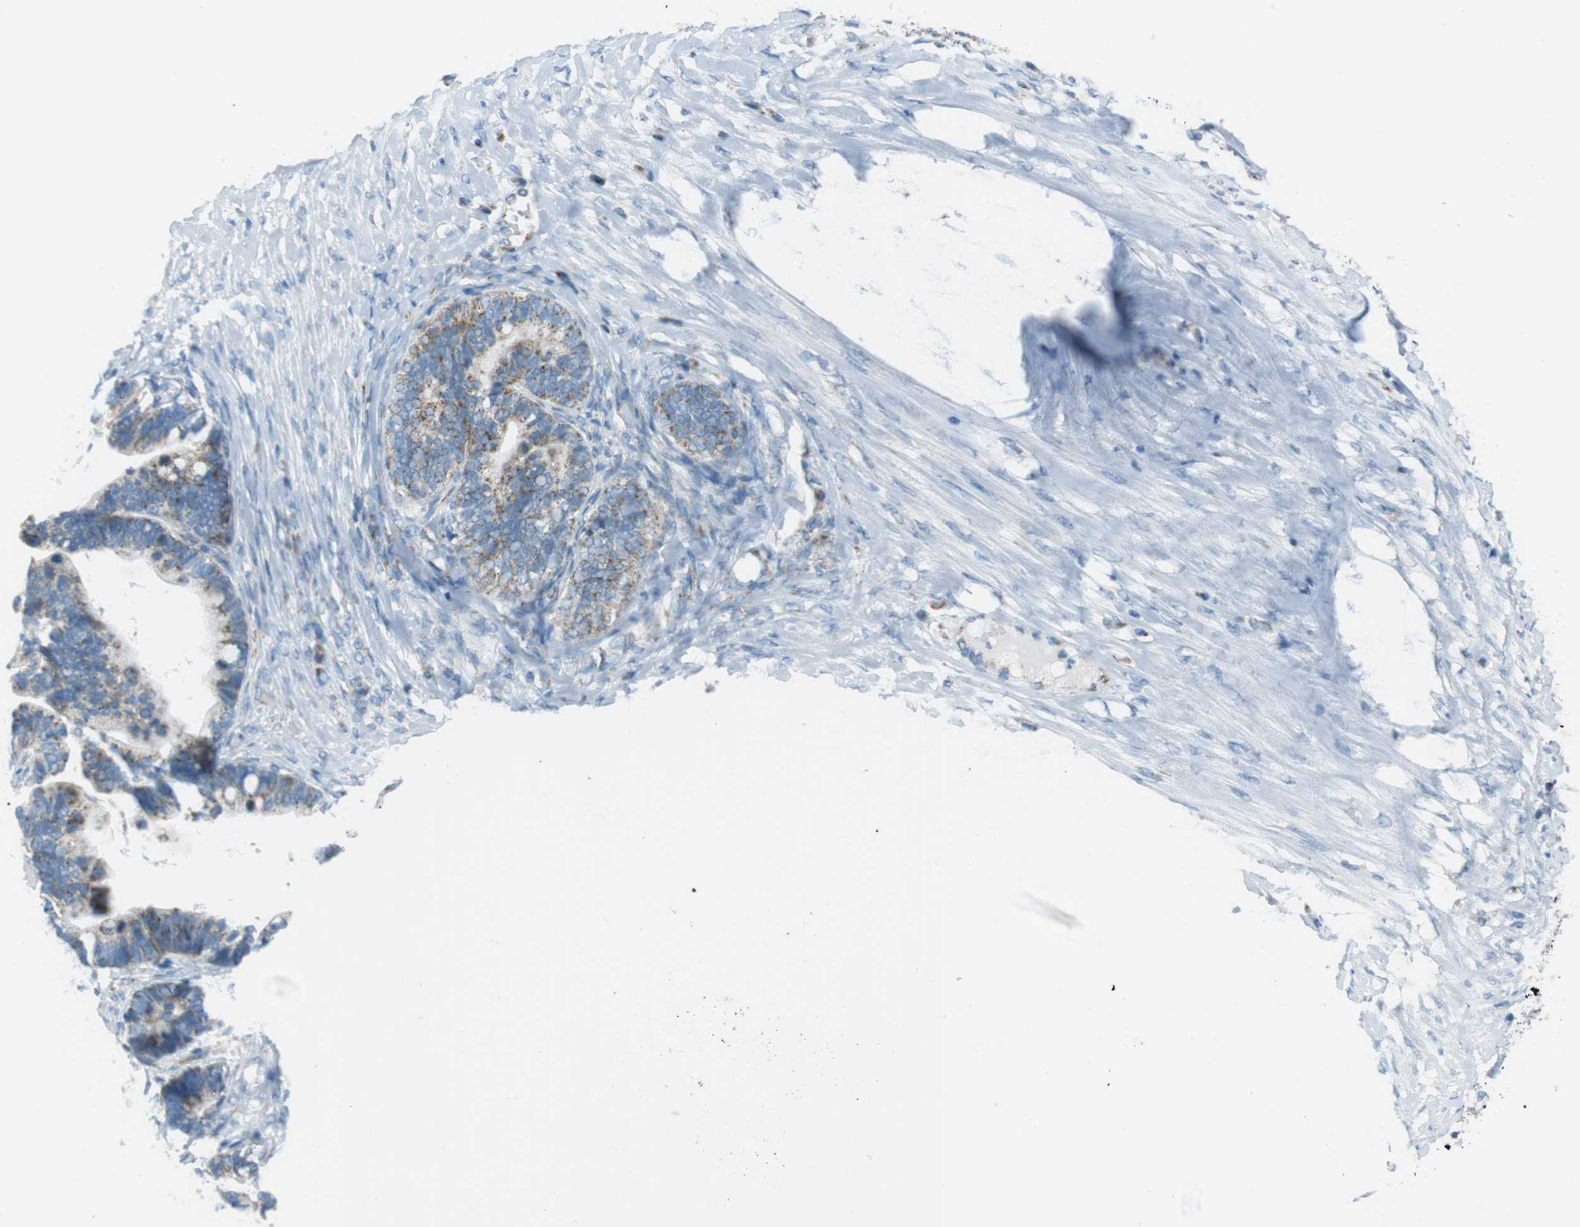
{"staining": {"intensity": "moderate", "quantity": ">75%", "location": "cytoplasmic/membranous"}, "tissue": "ovarian cancer", "cell_type": "Tumor cells", "image_type": "cancer", "snomed": [{"axis": "morphology", "description": "Cystadenocarcinoma, serous, NOS"}, {"axis": "topography", "description": "Ovary"}], "caption": "An image showing moderate cytoplasmic/membranous positivity in approximately >75% of tumor cells in ovarian cancer, as visualized by brown immunohistochemical staining.", "gene": "DNAJA3", "patient": {"sex": "female", "age": 56}}